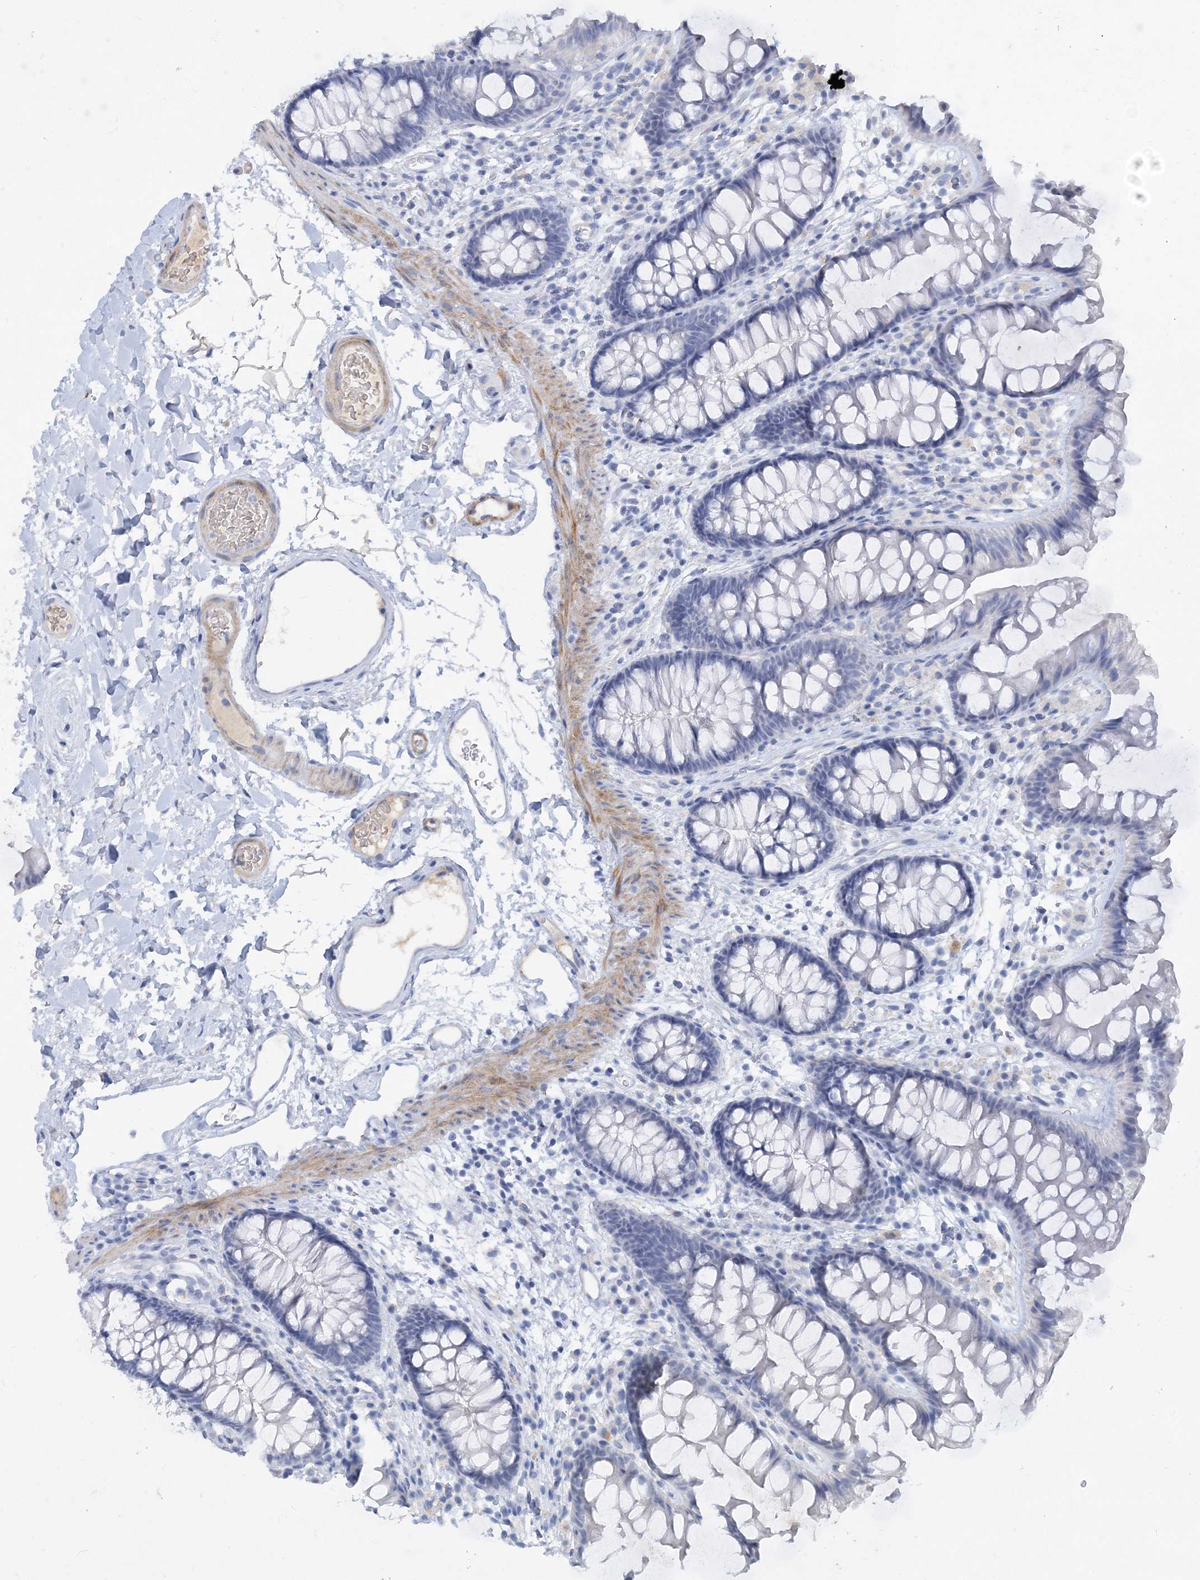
{"staining": {"intensity": "negative", "quantity": "none", "location": "none"}, "tissue": "colon", "cell_type": "Endothelial cells", "image_type": "normal", "snomed": [{"axis": "morphology", "description": "Normal tissue, NOS"}, {"axis": "topography", "description": "Colon"}], "caption": "Endothelial cells are negative for protein expression in benign human colon. Brightfield microscopy of IHC stained with DAB (3,3'-diaminobenzidine) (brown) and hematoxylin (blue), captured at high magnification.", "gene": "C11orf58", "patient": {"sex": "female", "age": 62}}